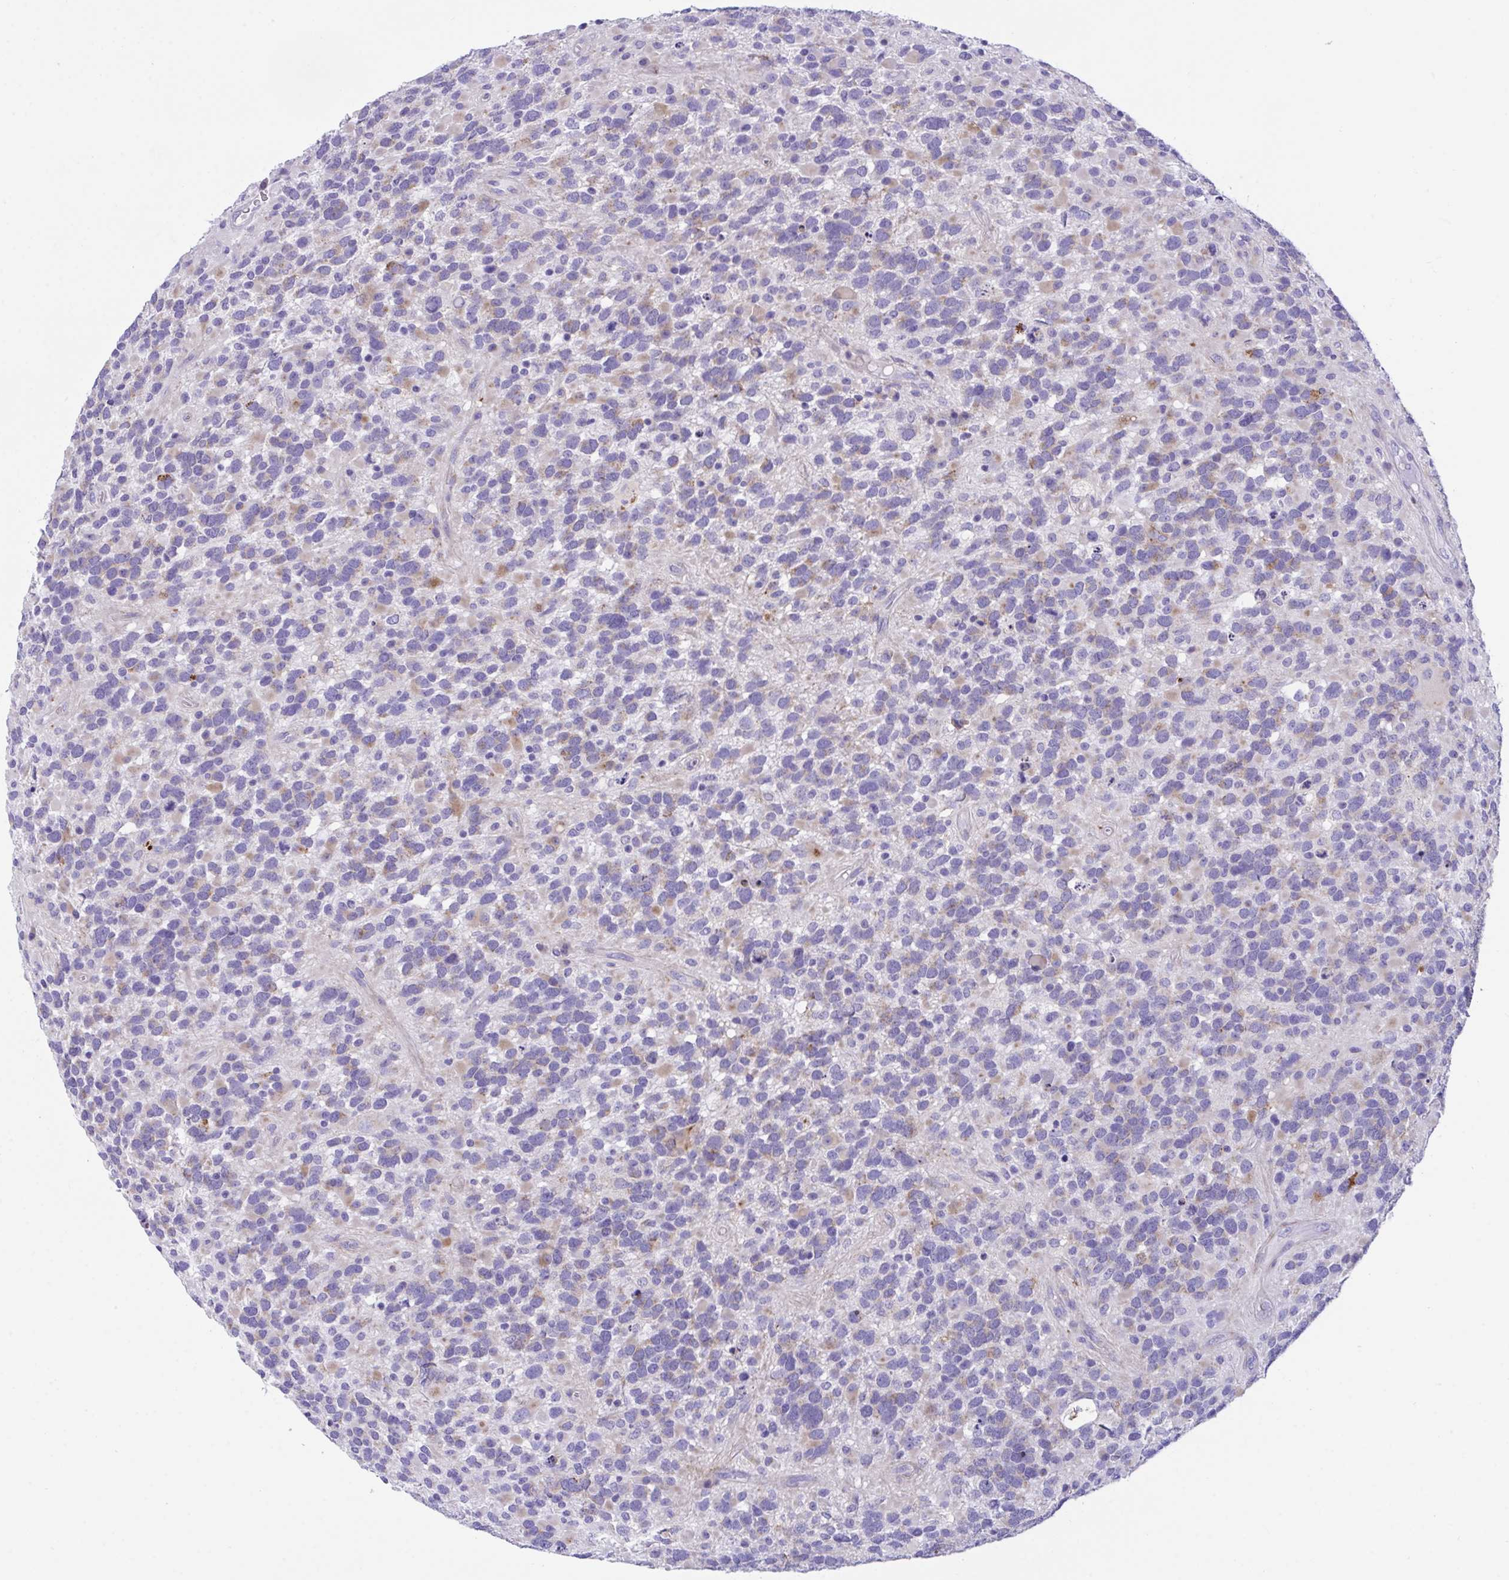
{"staining": {"intensity": "moderate", "quantity": "<25%", "location": "cytoplasmic/membranous"}, "tissue": "glioma", "cell_type": "Tumor cells", "image_type": "cancer", "snomed": [{"axis": "morphology", "description": "Glioma, malignant, High grade"}, {"axis": "topography", "description": "Brain"}], "caption": "Immunohistochemistry (DAB) staining of glioma demonstrates moderate cytoplasmic/membranous protein expression in about <25% of tumor cells. The staining was performed using DAB (3,3'-diaminobenzidine), with brown indicating positive protein expression. Nuclei are stained blue with hematoxylin.", "gene": "TMEM106B", "patient": {"sex": "female", "age": 40}}